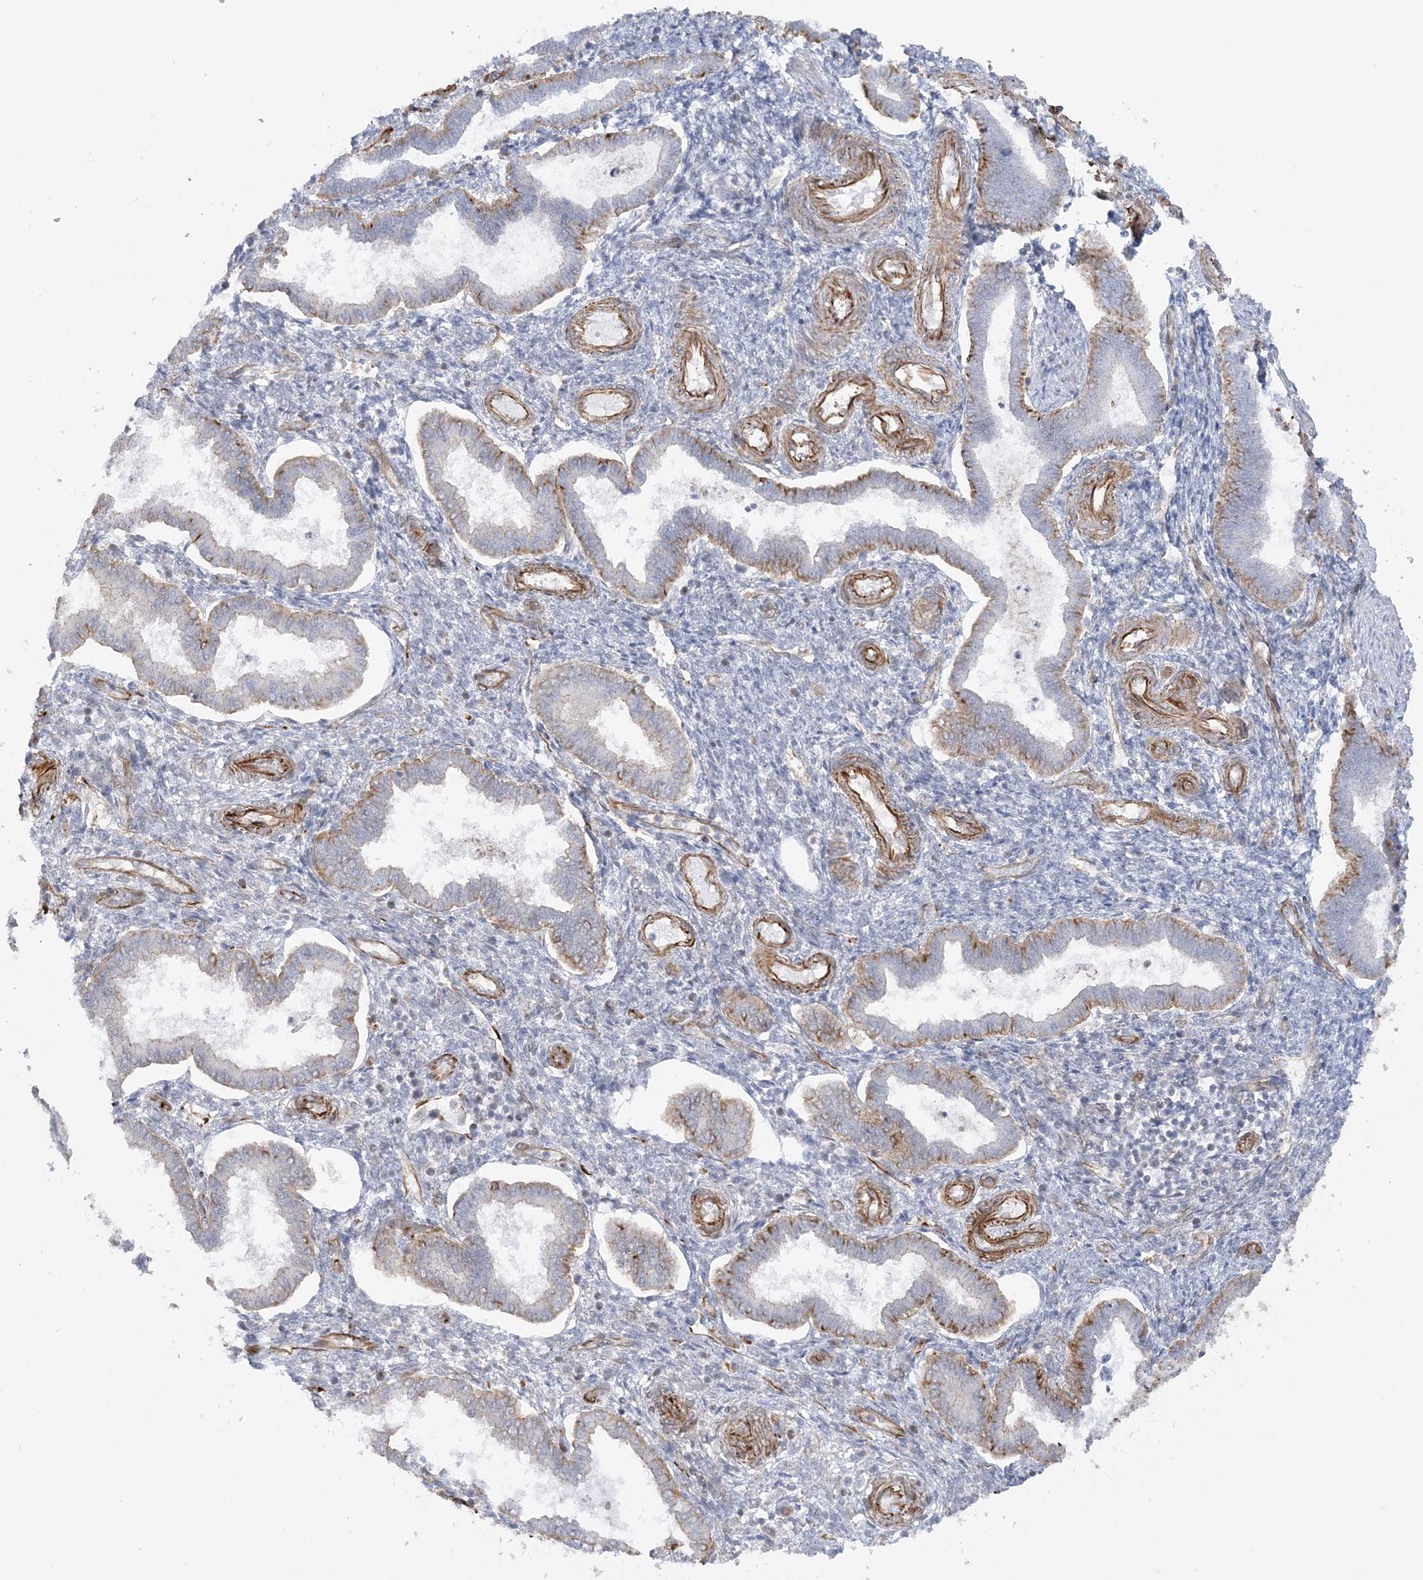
{"staining": {"intensity": "negative", "quantity": "none", "location": "none"}, "tissue": "endometrium", "cell_type": "Cells in endometrial stroma", "image_type": "normal", "snomed": [{"axis": "morphology", "description": "Normal tissue, NOS"}, {"axis": "topography", "description": "Endometrium"}], "caption": "Endometrium was stained to show a protein in brown. There is no significant staining in cells in endometrial stroma. (DAB (3,3'-diaminobenzidine) immunohistochemistry (IHC) visualized using brightfield microscopy, high magnification).", "gene": "SCLT1", "patient": {"sex": "female", "age": 24}}